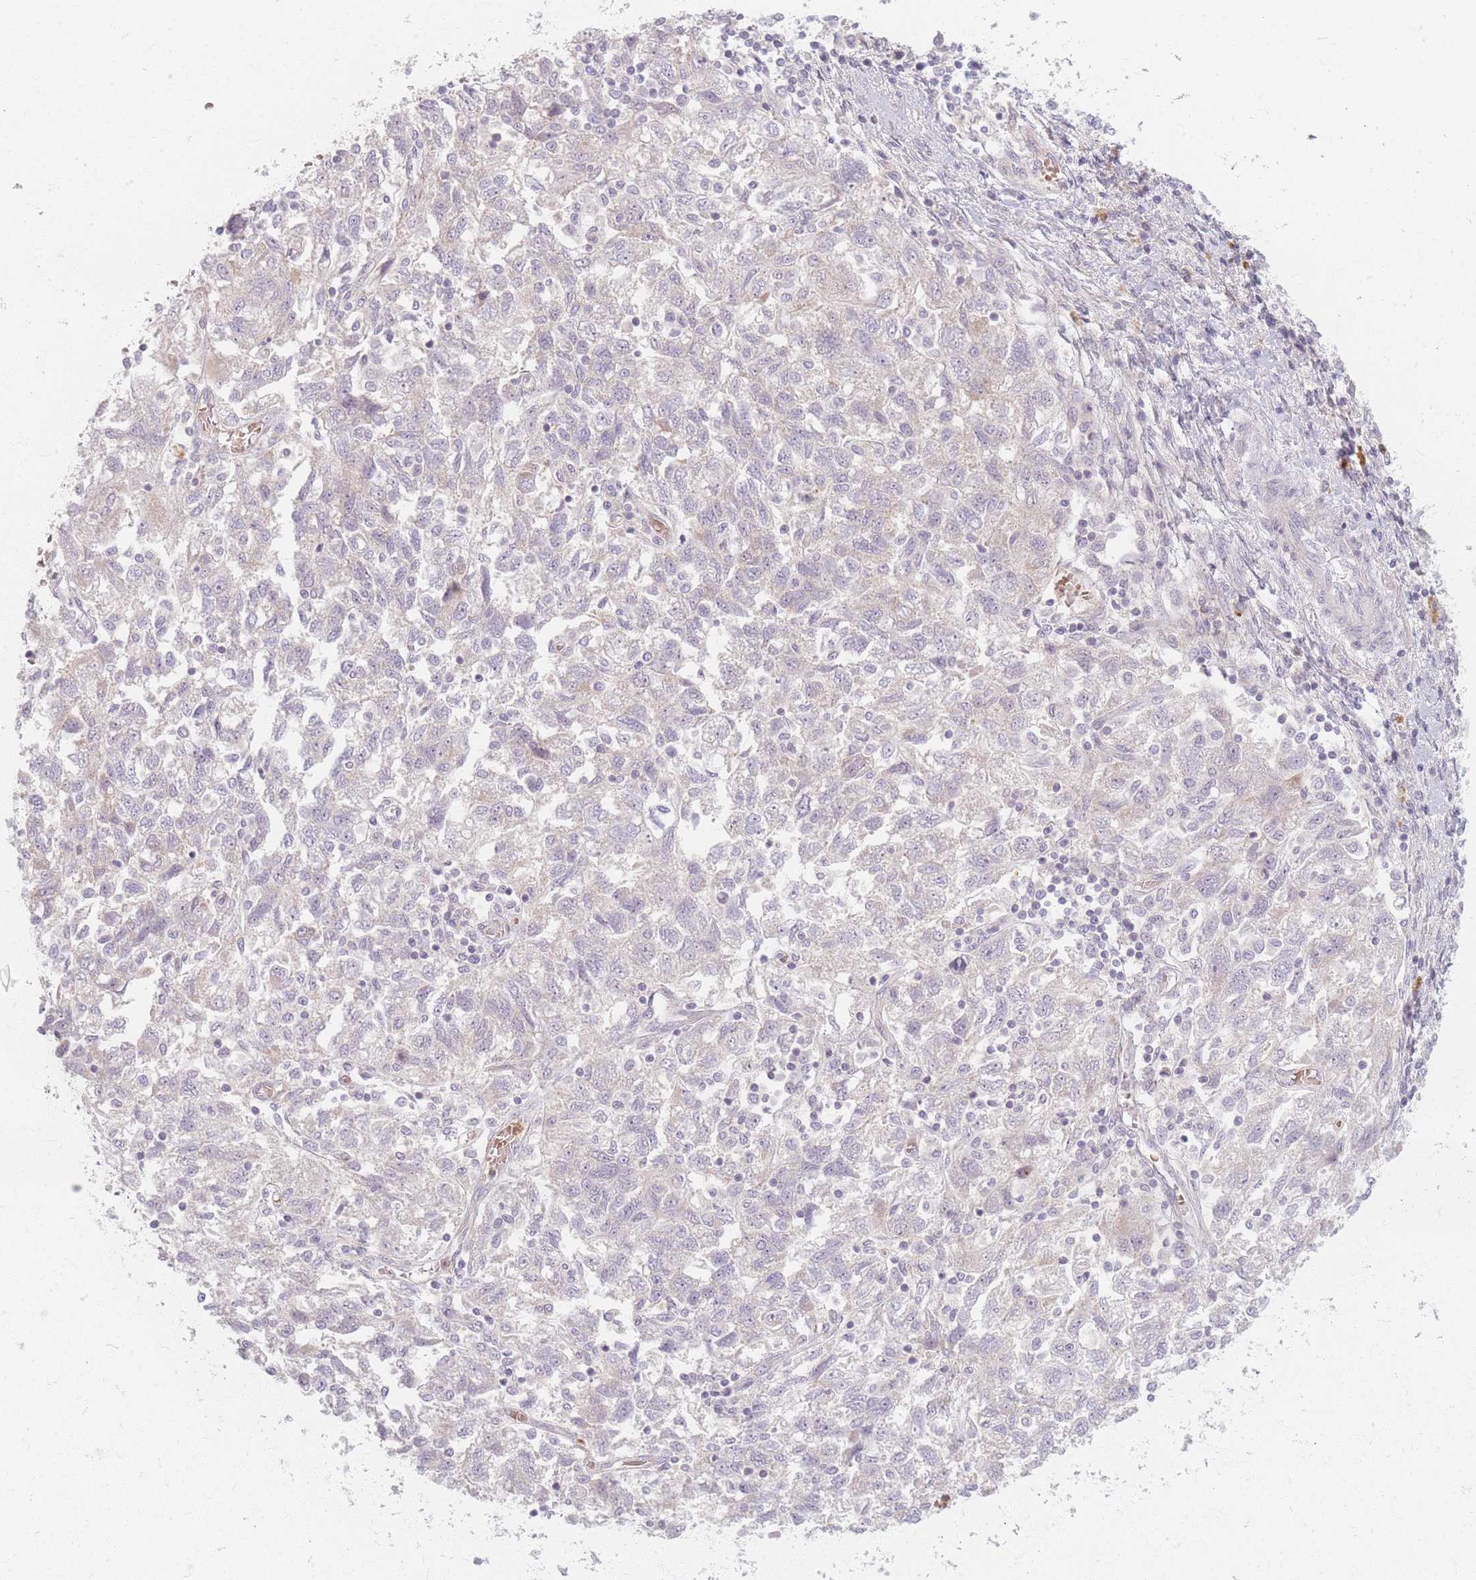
{"staining": {"intensity": "negative", "quantity": "none", "location": "none"}, "tissue": "ovarian cancer", "cell_type": "Tumor cells", "image_type": "cancer", "snomed": [{"axis": "morphology", "description": "Carcinoma, NOS"}, {"axis": "morphology", "description": "Cystadenocarcinoma, serous, NOS"}, {"axis": "topography", "description": "Ovary"}], "caption": "A high-resolution image shows immunohistochemistry staining of serous cystadenocarcinoma (ovarian), which demonstrates no significant expression in tumor cells.", "gene": "CHCHD7", "patient": {"sex": "female", "age": 69}}